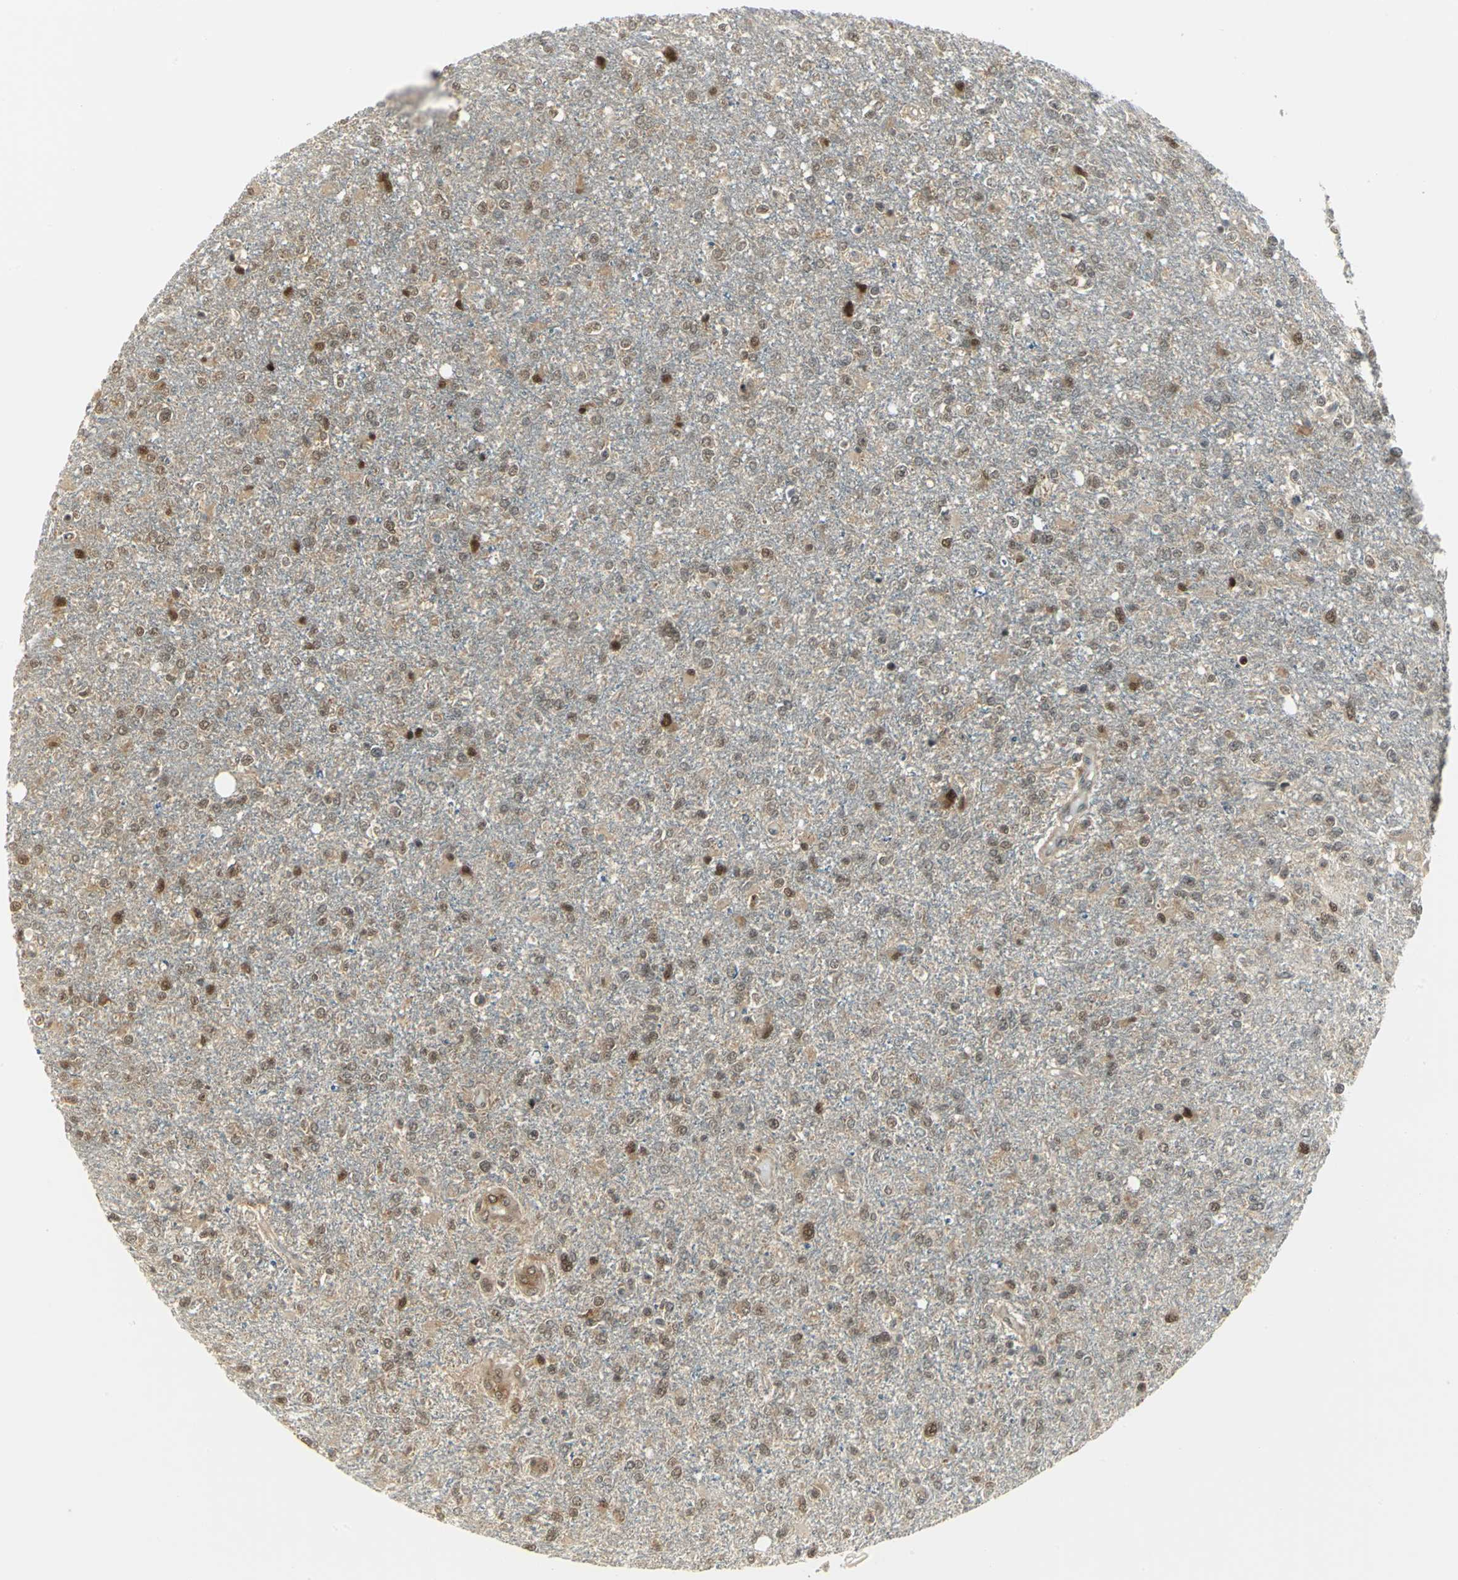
{"staining": {"intensity": "moderate", "quantity": ">75%", "location": "cytoplasmic/membranous,nuclear"}, "tissue": "glioma", "cell_type": "Tumor cells", "image_type": "cancer", "snomed": [{"axis": "morphology", "description": "Glioma, malignant, High grade"}, {"axis": "topography", "description": "Cerebral cortex"}], "caption": "Immunohistochemistry (IHC) (DAB (3,3'-diaminobenzidine)) staining of malignant high-grade glioma displays moderate cytoplasmic/membranous and nuclear protein expression in about >75% of tumor cells.", "gene": "PSMC4", "patient": {"sex": "male", "age": 76}}